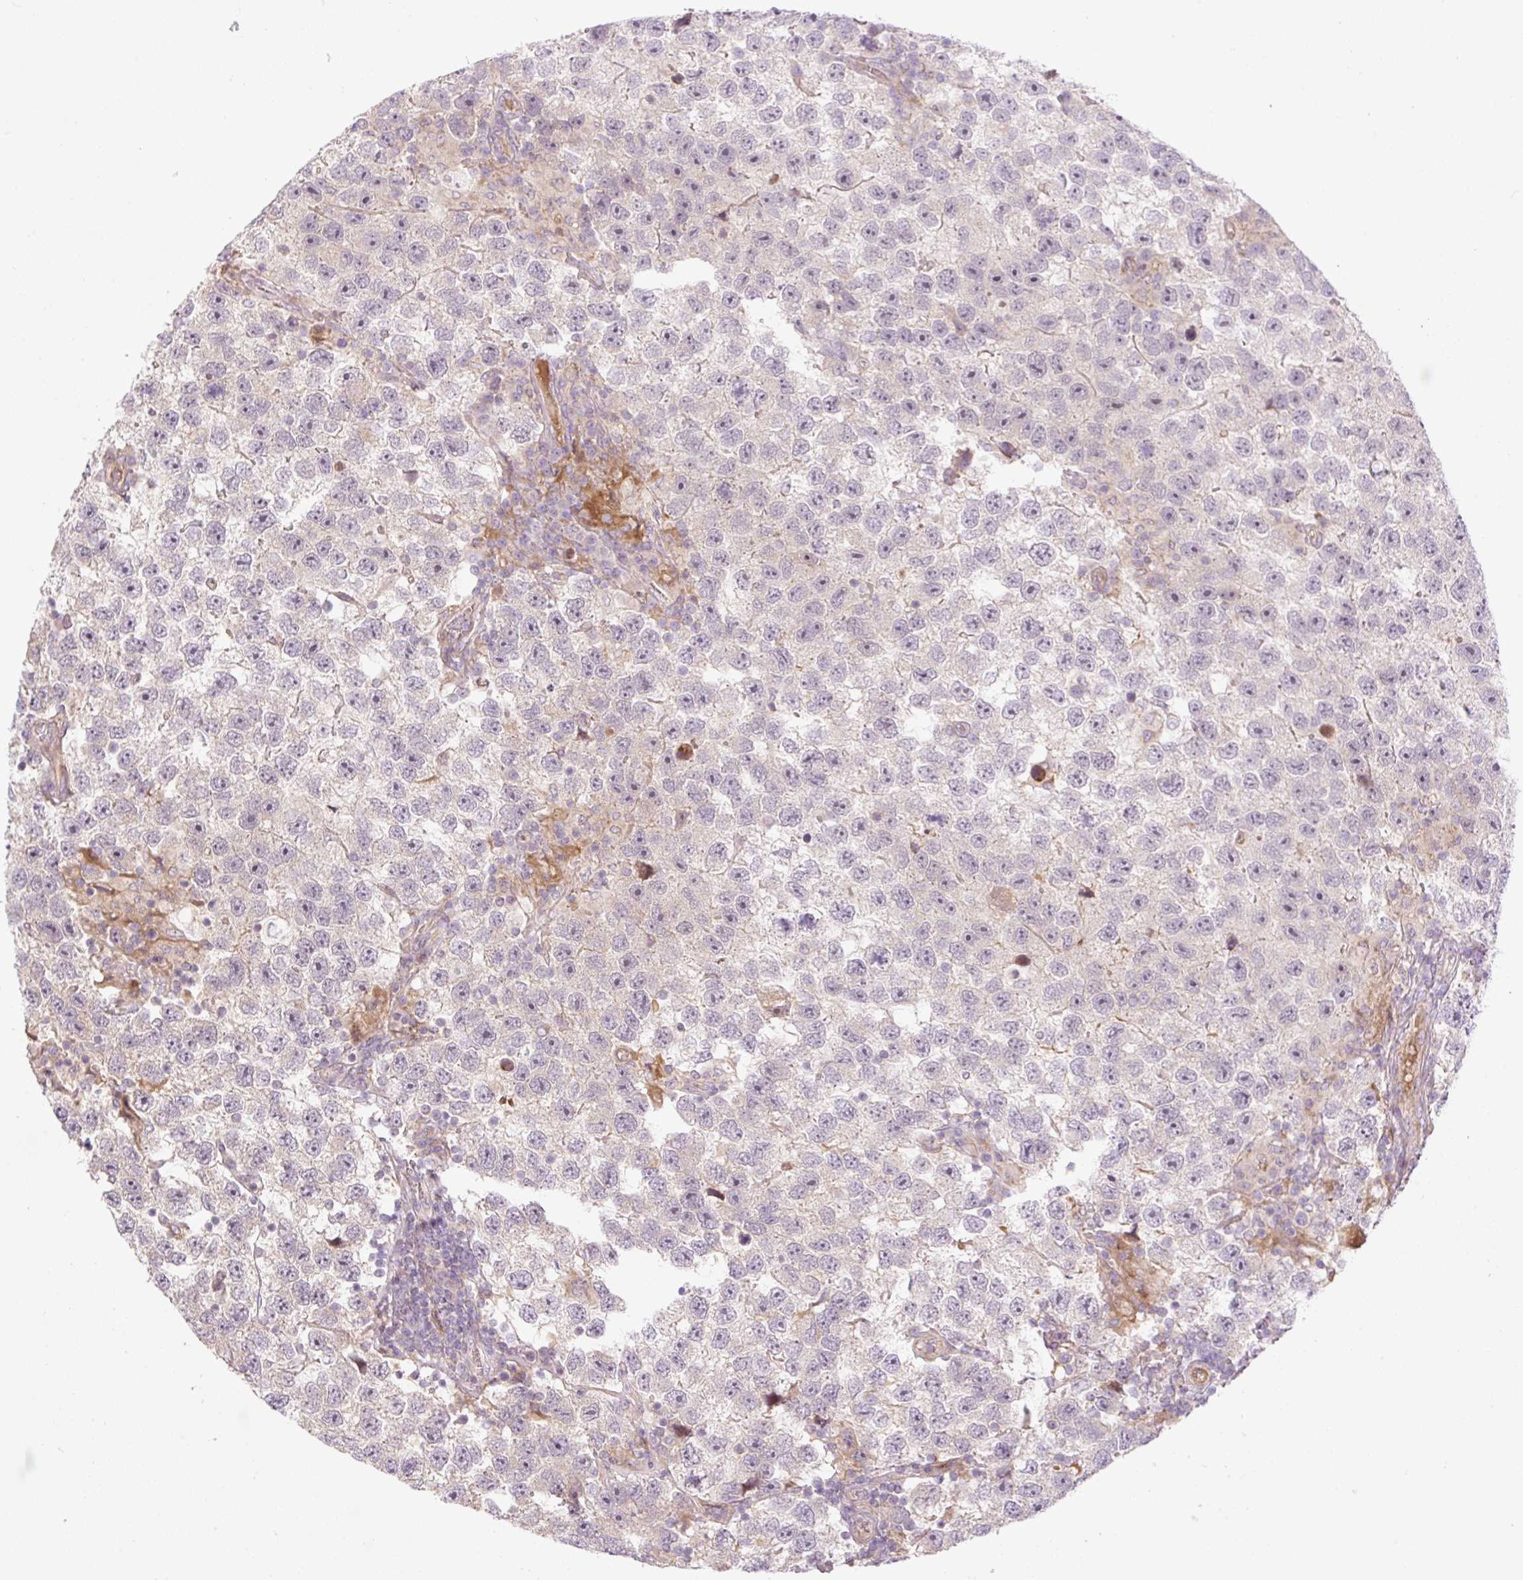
{"staining": {"intensity": "negative", "quantity": "none", "location": "none"}, "tissue": "testis cancer", "cell_type": "Tumor cells", "image_type": "cancer", "snomed": [{"axis": "morphology", "description": "Seminoma, NOS"}, {"axis": "topography", "description": "Testis"}], "caption": "The immunohistochemistry micrograph has no significant positivity in tumor cells of seminoma (testis) tissue.", "gene": "ZNF394", "patient": {"sex": "male", "age": 26}}